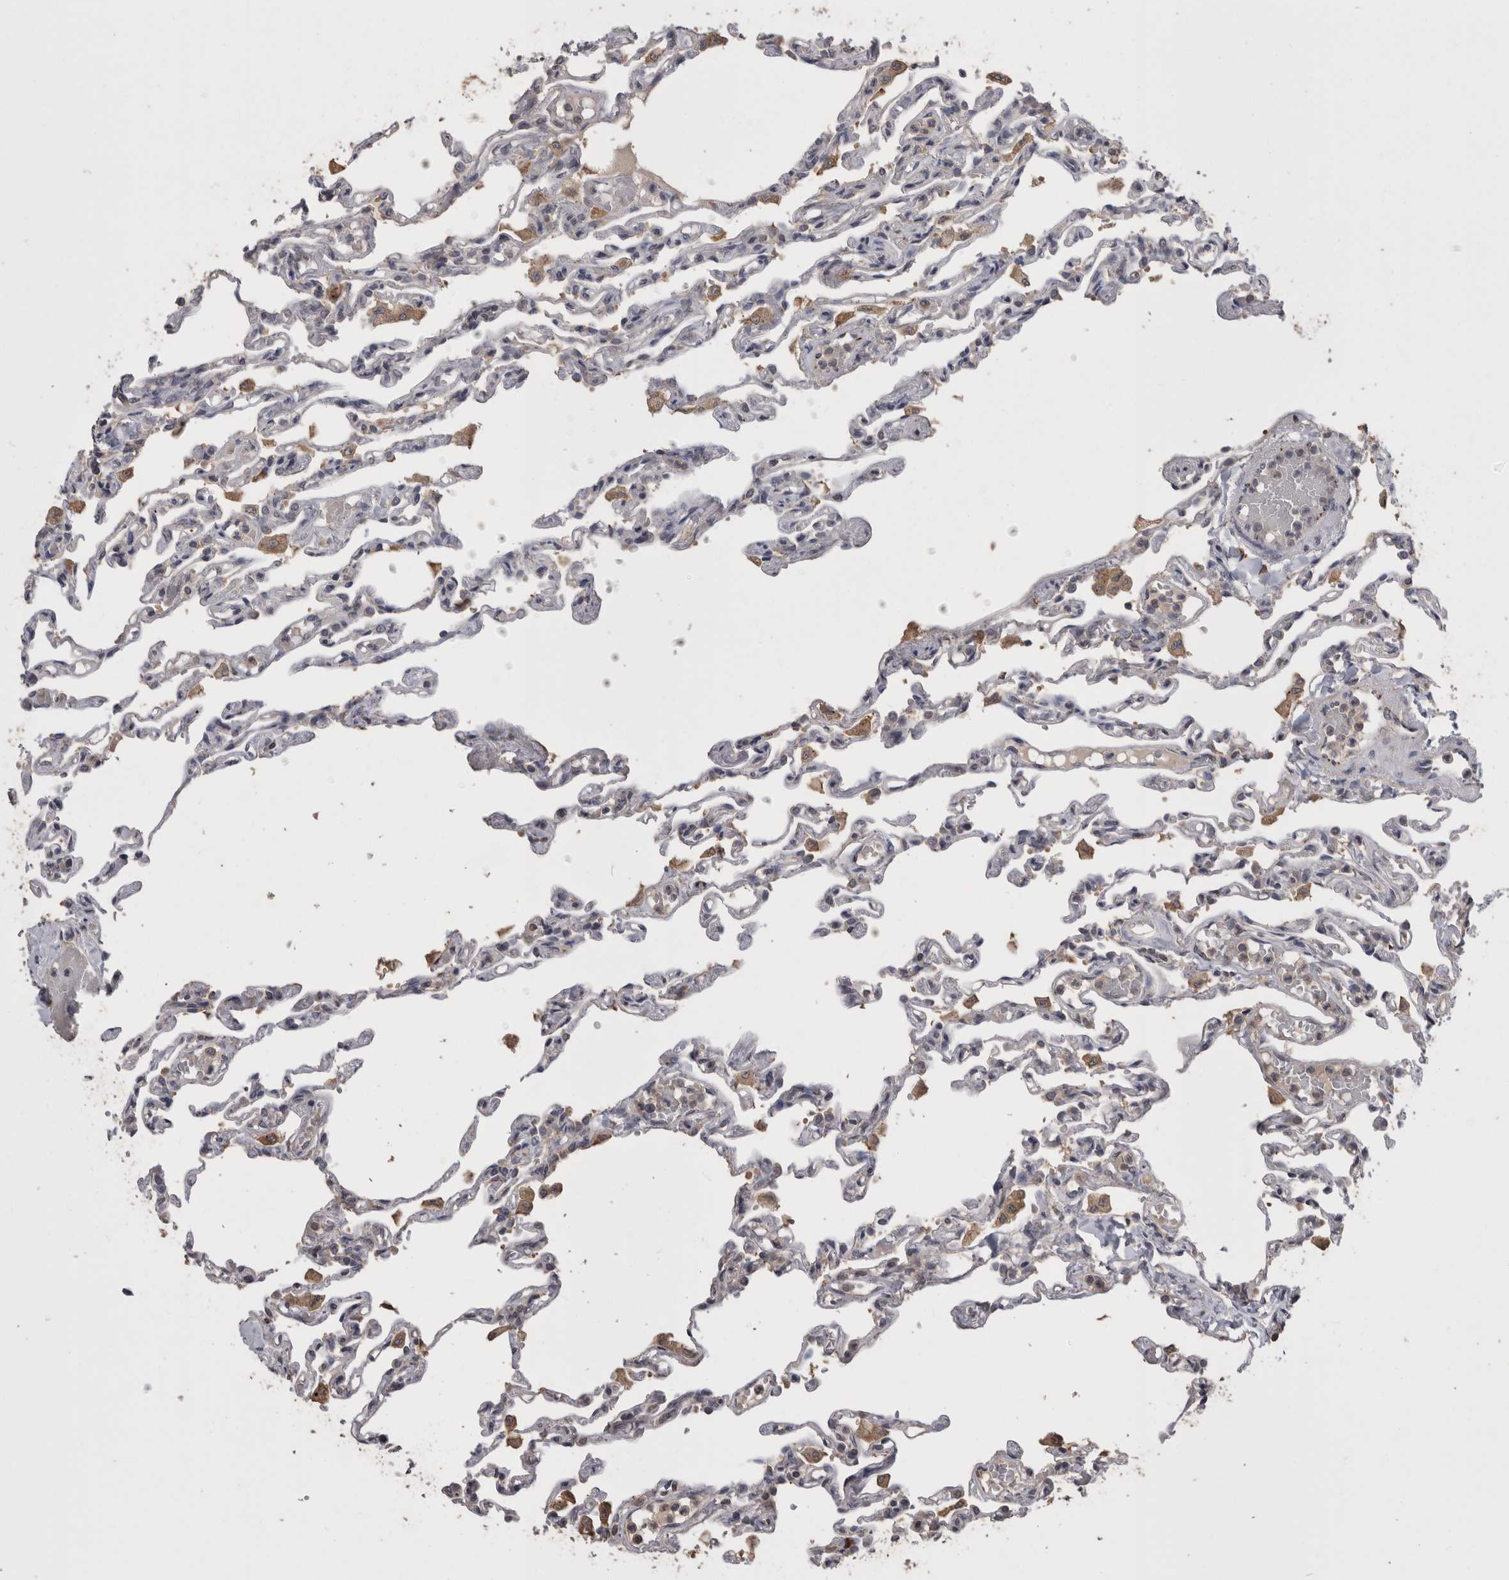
{"staining": {"intensity": "weak", "quantity": "<25%", "location": "cytoplasmic/membranous"}, "tissue": "lung", "cell_type": "Alveolar cells", "image_type": "normal", "snomed": [{"axis": "morphology", "description": "Normal tissue, NOS"}, {"axis": "topography", "description": "Lung"}], "caption": "Lung was stained to show a protein in brown. There is no significant expression in alveolar cells.", "gene": "ANXA13", "patient": {"sex": "male", "age": 21}}